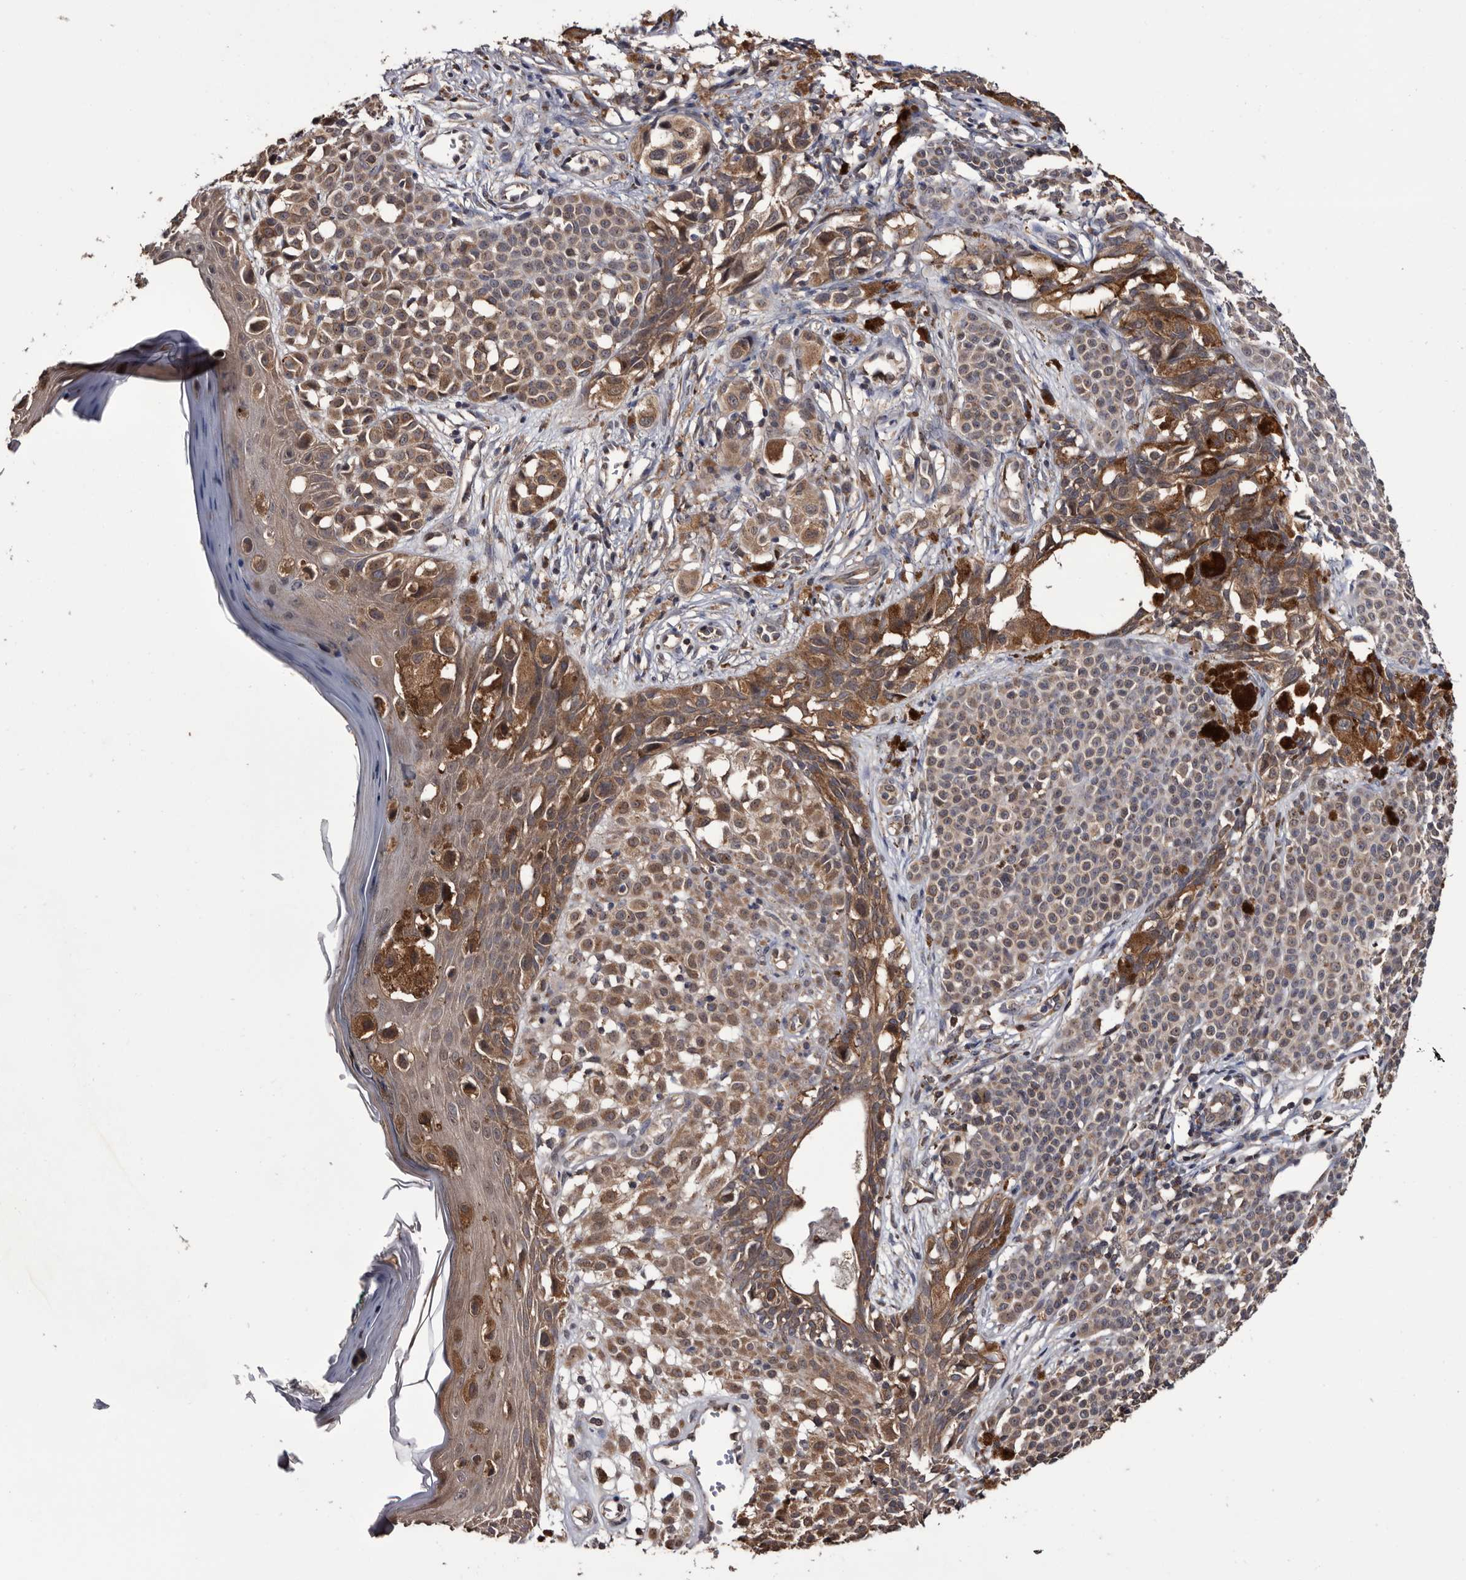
{"staining": {"intensity": "moderate", "quantity": ">75%", "location": "cytoplasmic/membranous"}, "tissue": "melanoma", "cell_type": "Tumor cells", "image_type": "cancer", "snomed": [{"axis": "morphology", "description": "Malignant melanoma, NOS"}, {"axis": "topography", "description": "Skin of leg"}], "caption": "Immunohistochemical staining of melanoma exhibits medium levels of moderate cytoplasmic/membranous protein positivity in about >75% of tumor cells. The protein of interest is shown in brown color, while the nuclei are stained blue.", "gene": "TTI2", "patient": {"sex": "female", "age": 72}}